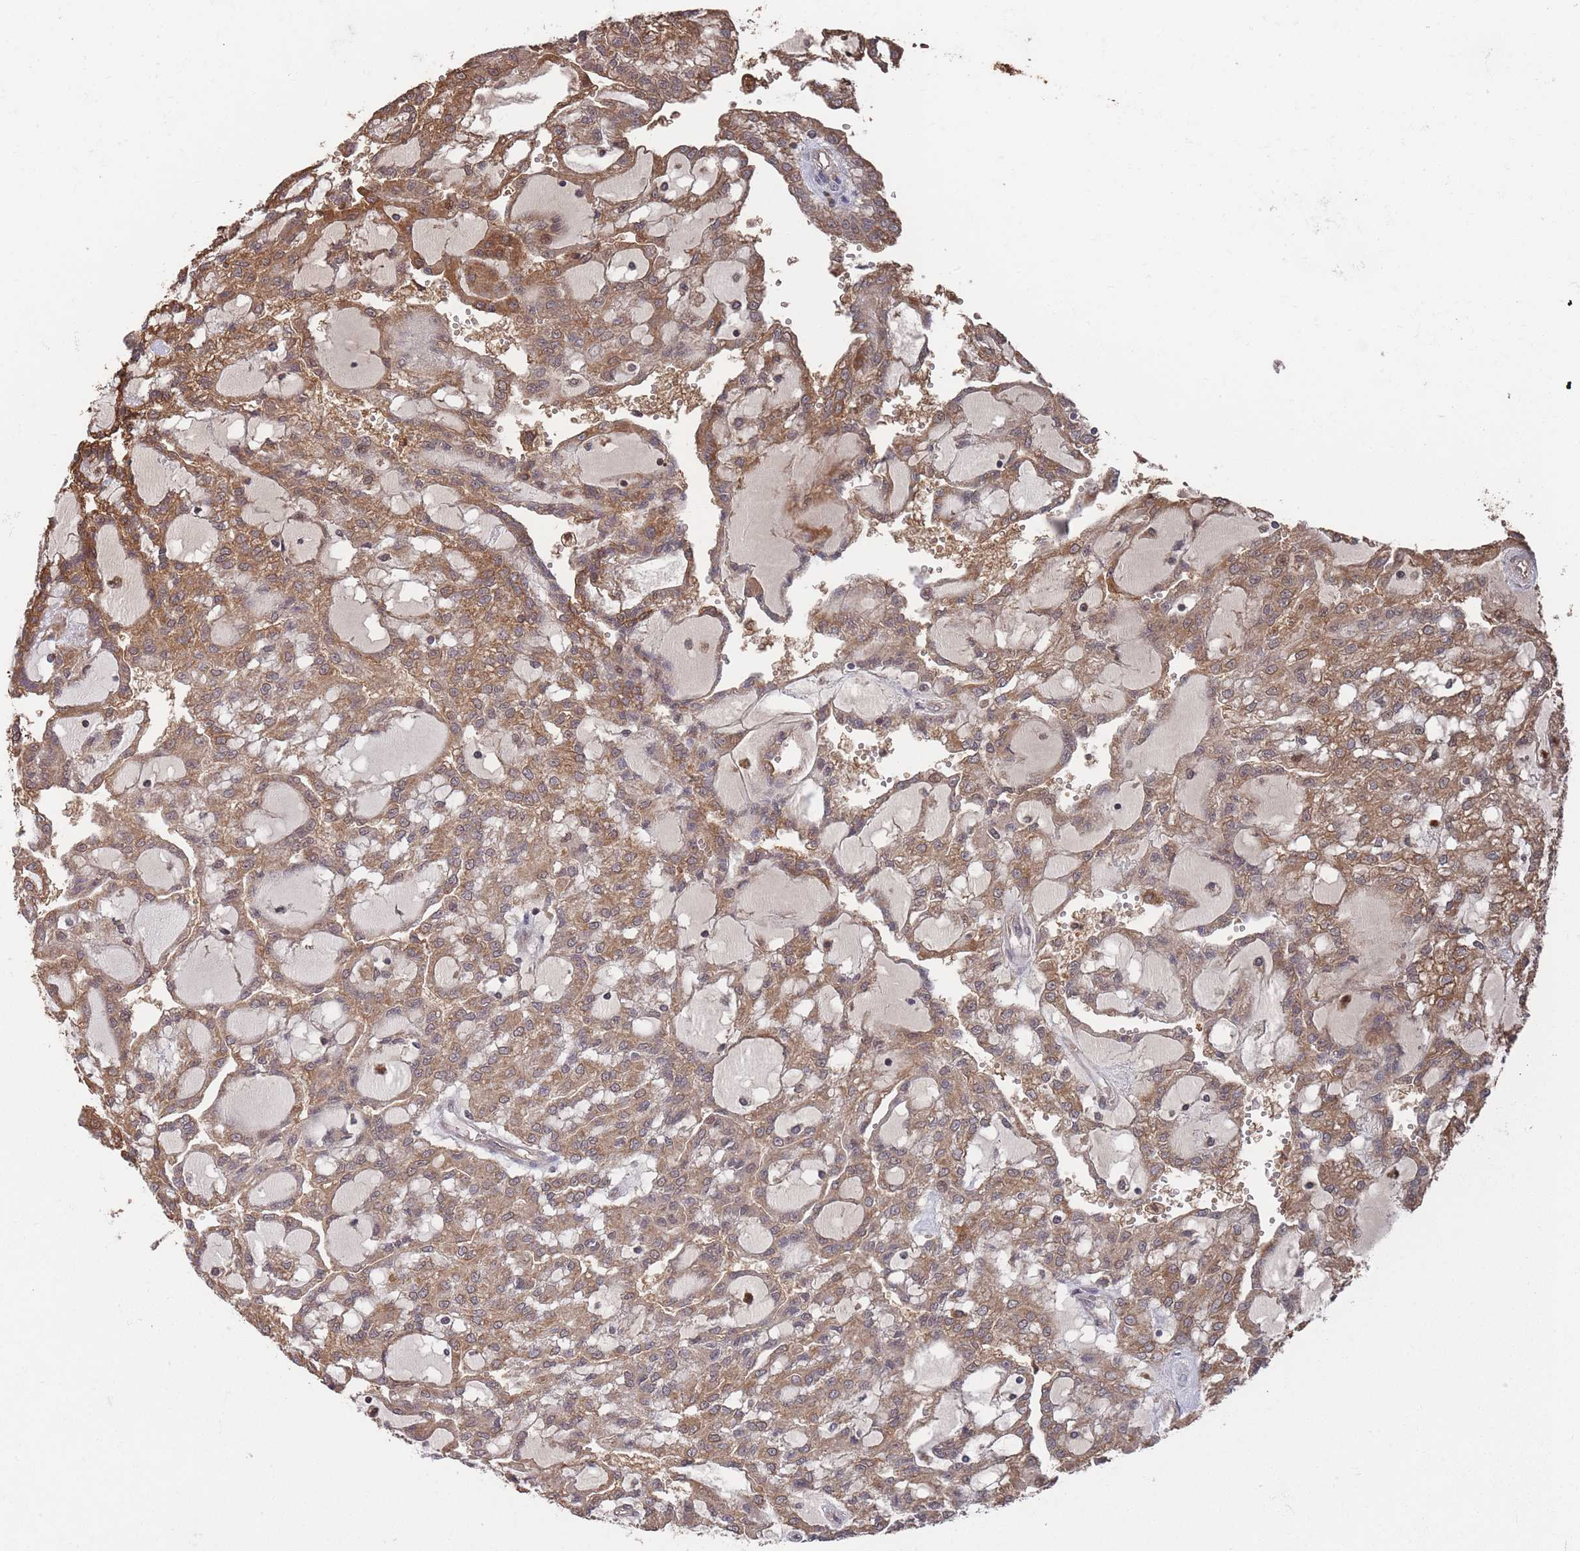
{"staining": {"intensity": "moderate", "quantity": ">75%", "location": "cytoplasmic/membranous"}, "tissue": "renal cancer", "cell_type": "Tumor cells", "image_type": "cancer", "snomed": [{"axis": "morphology", "description": "Adenocarcinoma, NOS"}, {"axis": "topography", "description": "Kidney"}], "caption": "Immunohistochemistry (IHC) of renal cancer displays medium levels of moderate cytoplasmic/membranous staining in about >75% of tumor cells.", "gene": "SF3B1", "patient": {"sex": "male", "age": 63}}